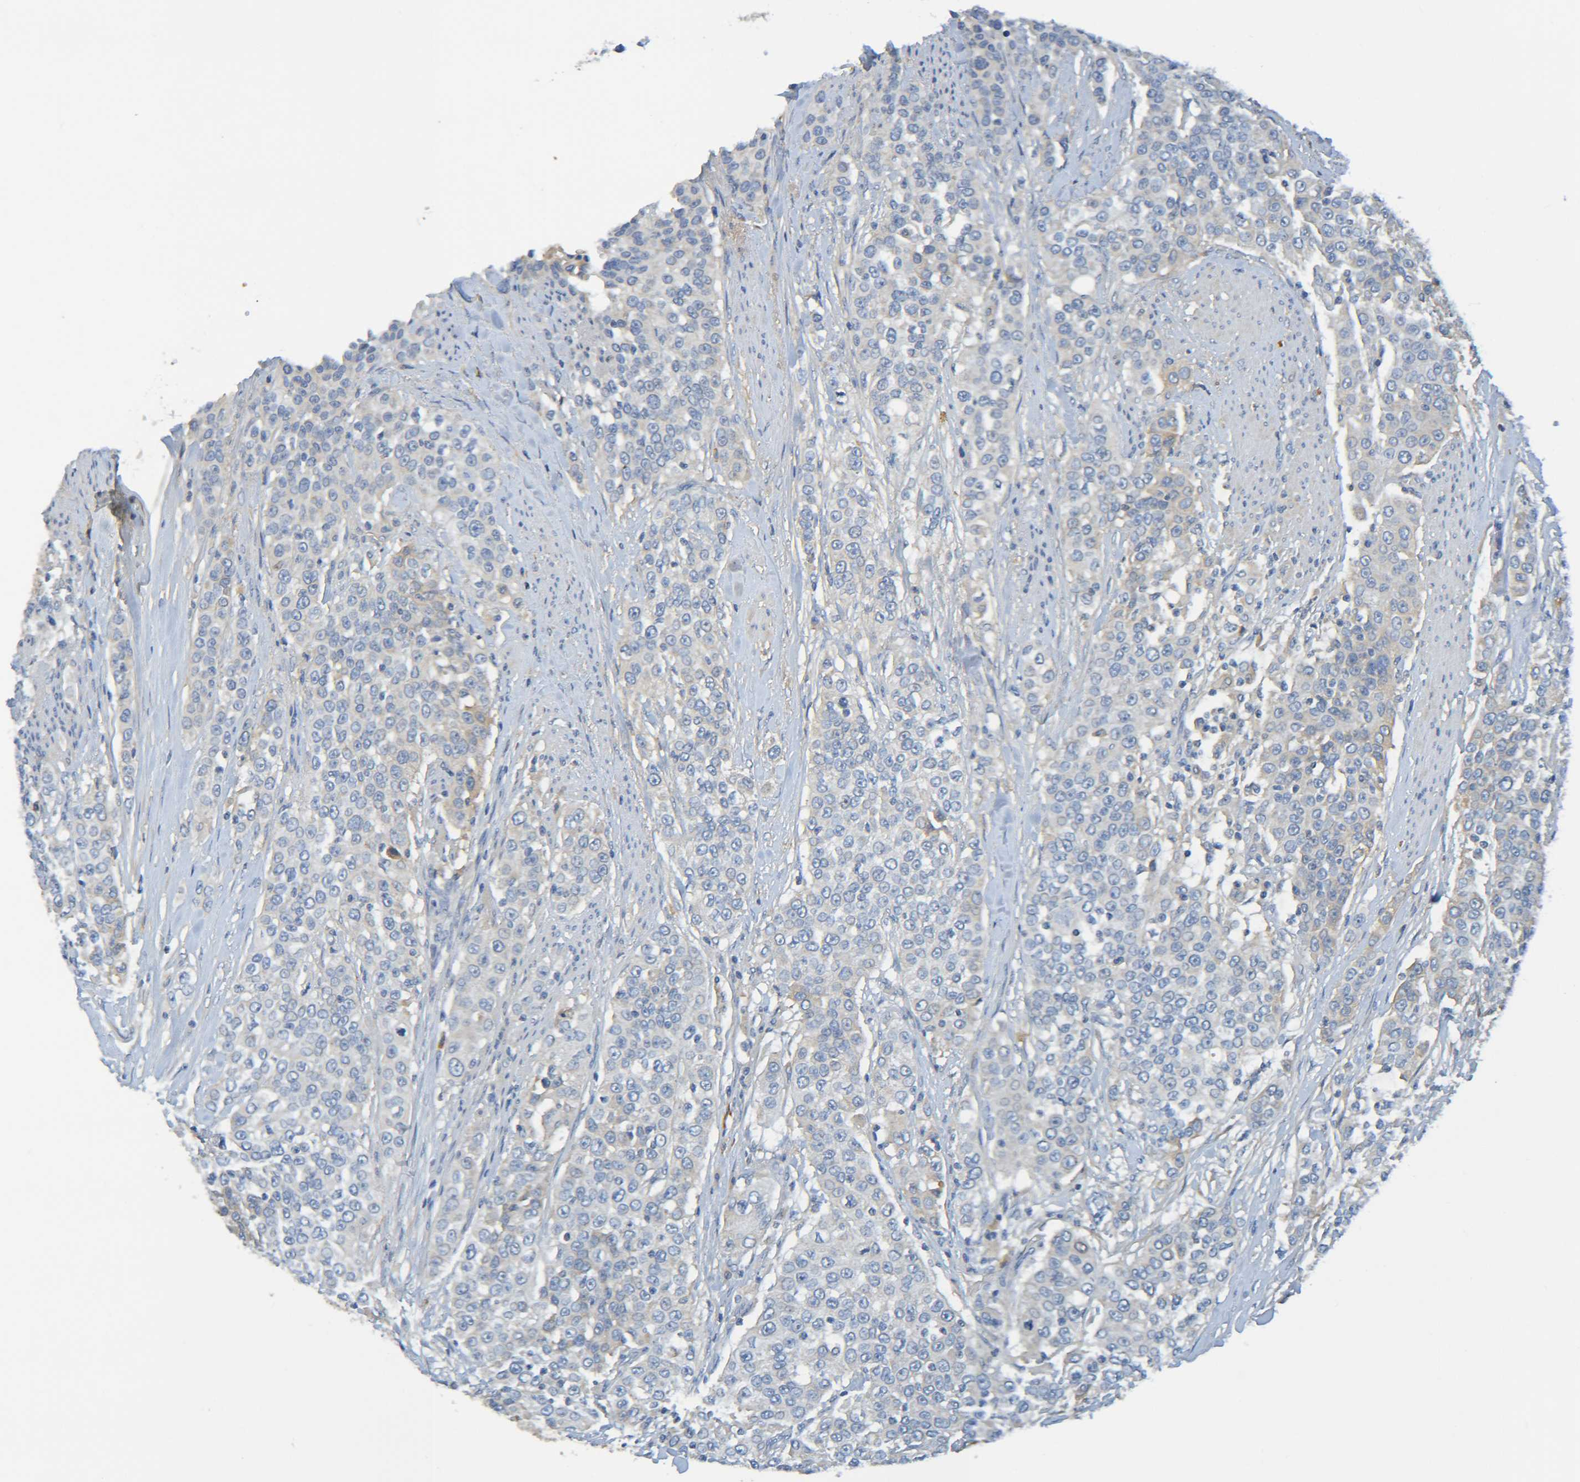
{"staining": {"intensity": "weak", "quantity": "<25%", "location": "cytoplasmic/membranous"}, "tissue": "urothelial cancer", "cell_type": "Tumor cells", "image_type": "cancer", "snomed": [{"axis": "morphology", "description": "Urothelial carcinoma, High grade"}, {"axis": "topography", "description": "Urinary bladder"}], "caption": "High power microscopy image of an immunohistochemistry (IHC) histopathology image of urothelial carcinoma (high-grade), revealing no significant expression in tumor cells. (Stains: DAB immunohistochemistry (IHC) with hematoxylin counter stain, Microscopy: brightfield microscopy at high magnification).", "gene": "C1QA", "patient": {"sex": "female", "age": 80}}